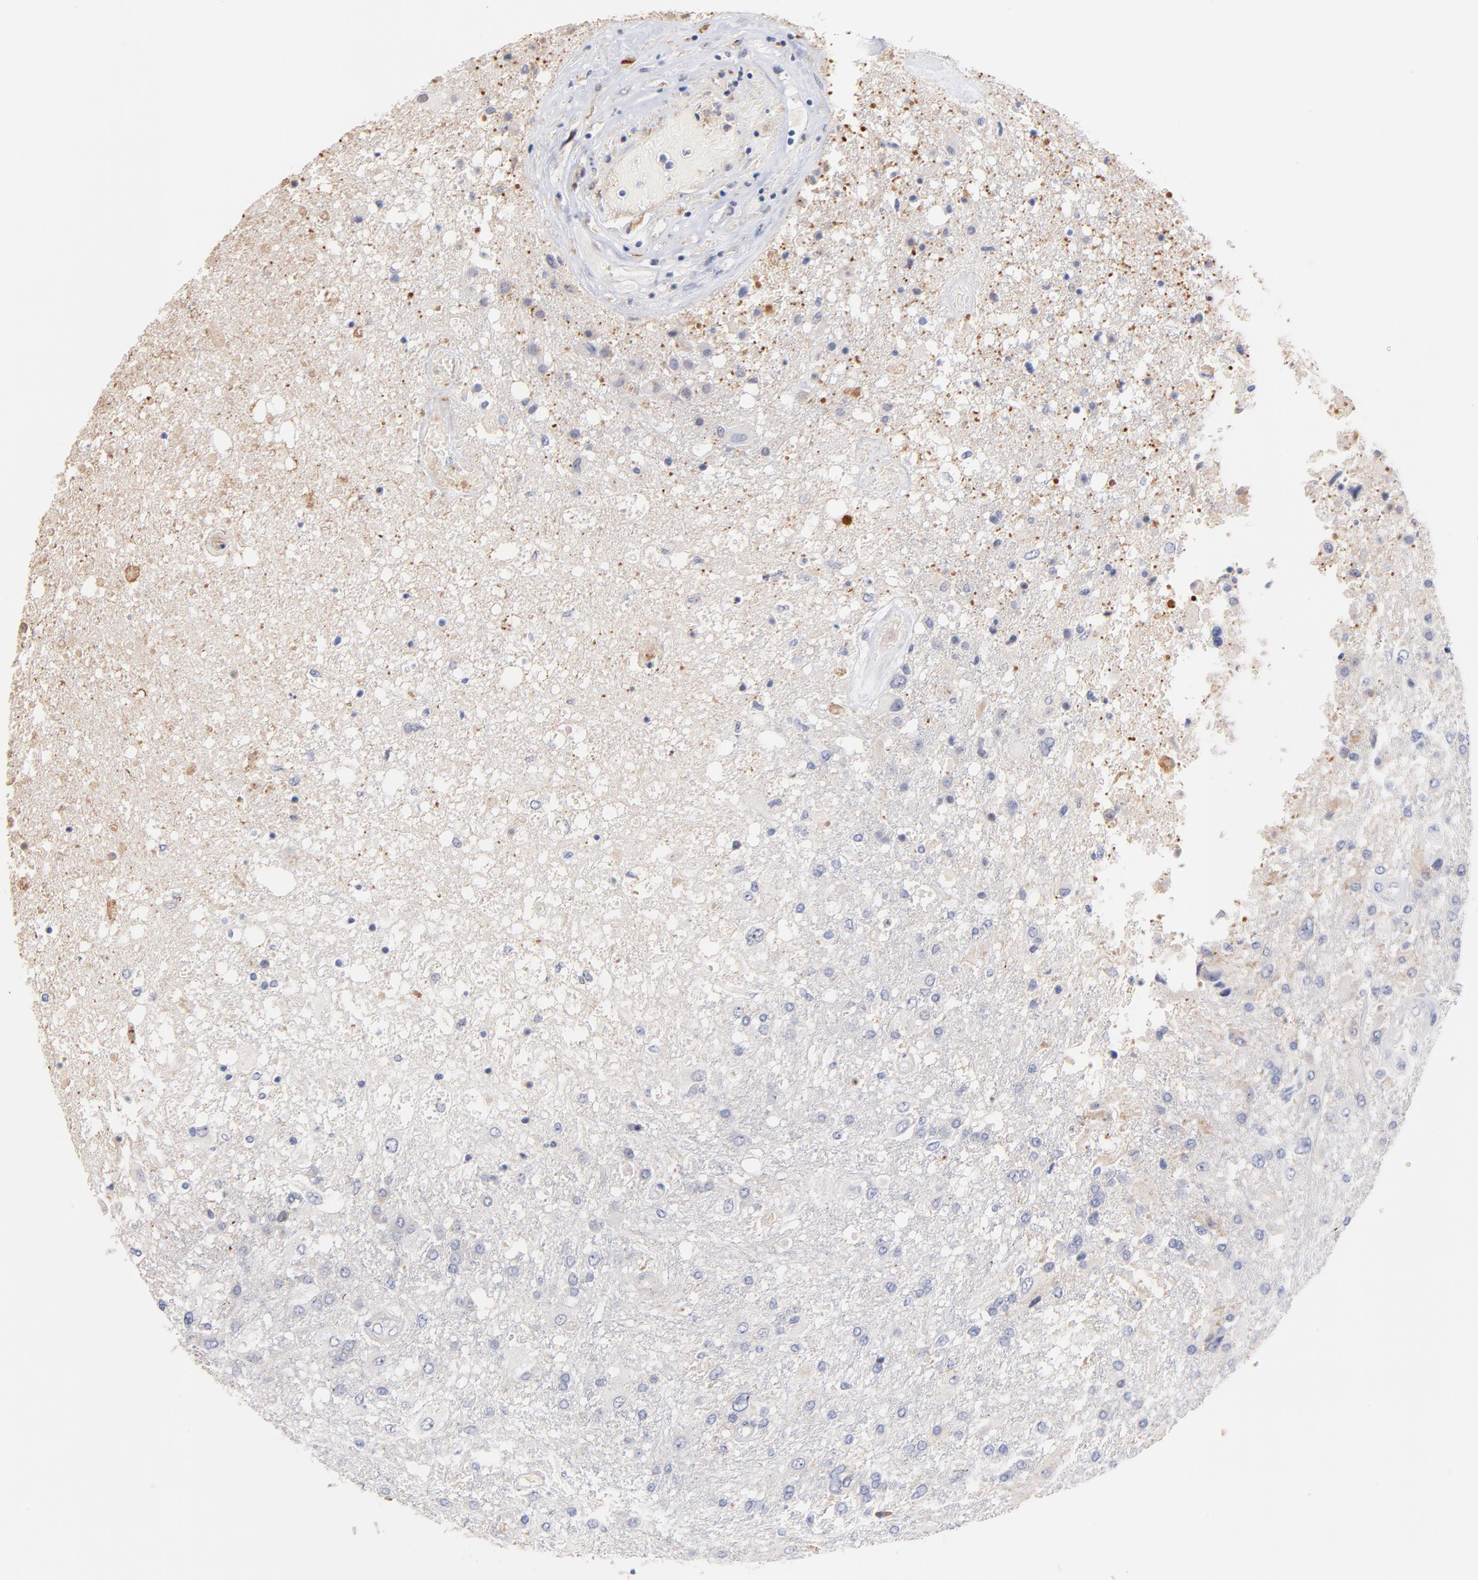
{"staining": {"intensity": "weak", "quantity": "<25%", "location": "cytoplasmic/membranous"}, "tissue": "glioma", "cell_type": "Tumor cells", "image_type": "cancer", "snomed": [{"axis": "morphology", "description": "Glioma, malignant, High grade"}, {"axis": "topography", "description": "Cerebral cortex"}], "caption": "DAB (3,3'-diaminobenzidine) immunohistochemical staining of human glioma demonstrates no significant positivity in tumor cells.", "gene": "KREMEN2", "patient": {"sex": "male", "age": 79}}